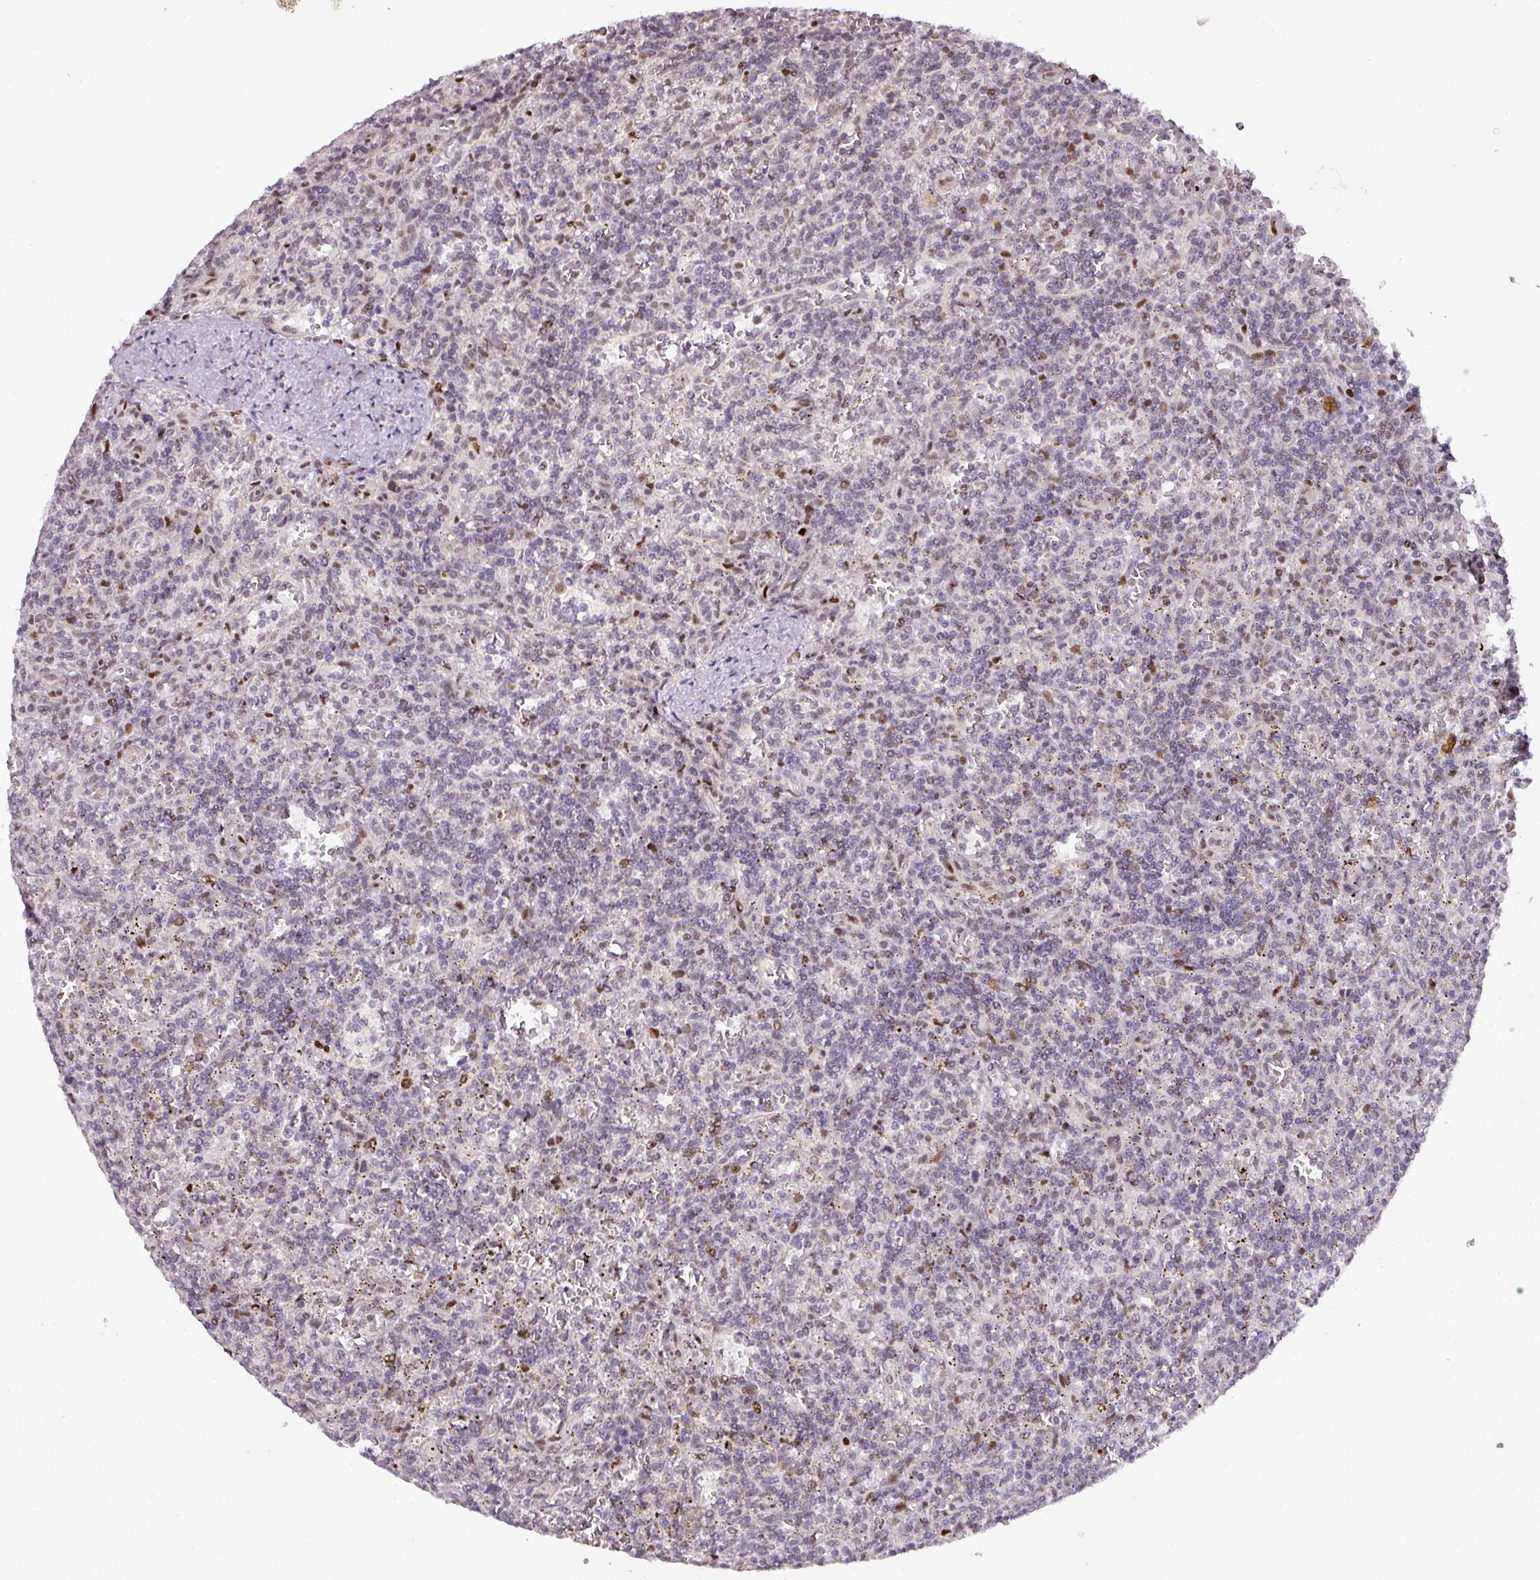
{"staining": {"intensity": "negative", "quantity": "none", "location": "none"}, "tissue": "lymphoma", "cell_type": "Tumor cells", "image_type": "cancer", "snomed": [{"axis": "morphology", "description": "Malignant lymphoma, non-Hodgkin's type, Low grade"}, {"axis": "topography", "description": "Spleen"}], "caption": "High magnification brightfield microscopy of lymphoma stained with DAB (brown) and counterstained with hematoxylin (blue): tumor cells show no significant positivity.", "gene": "MYSM1", "patient": {"sex": "male", "age": 73}}